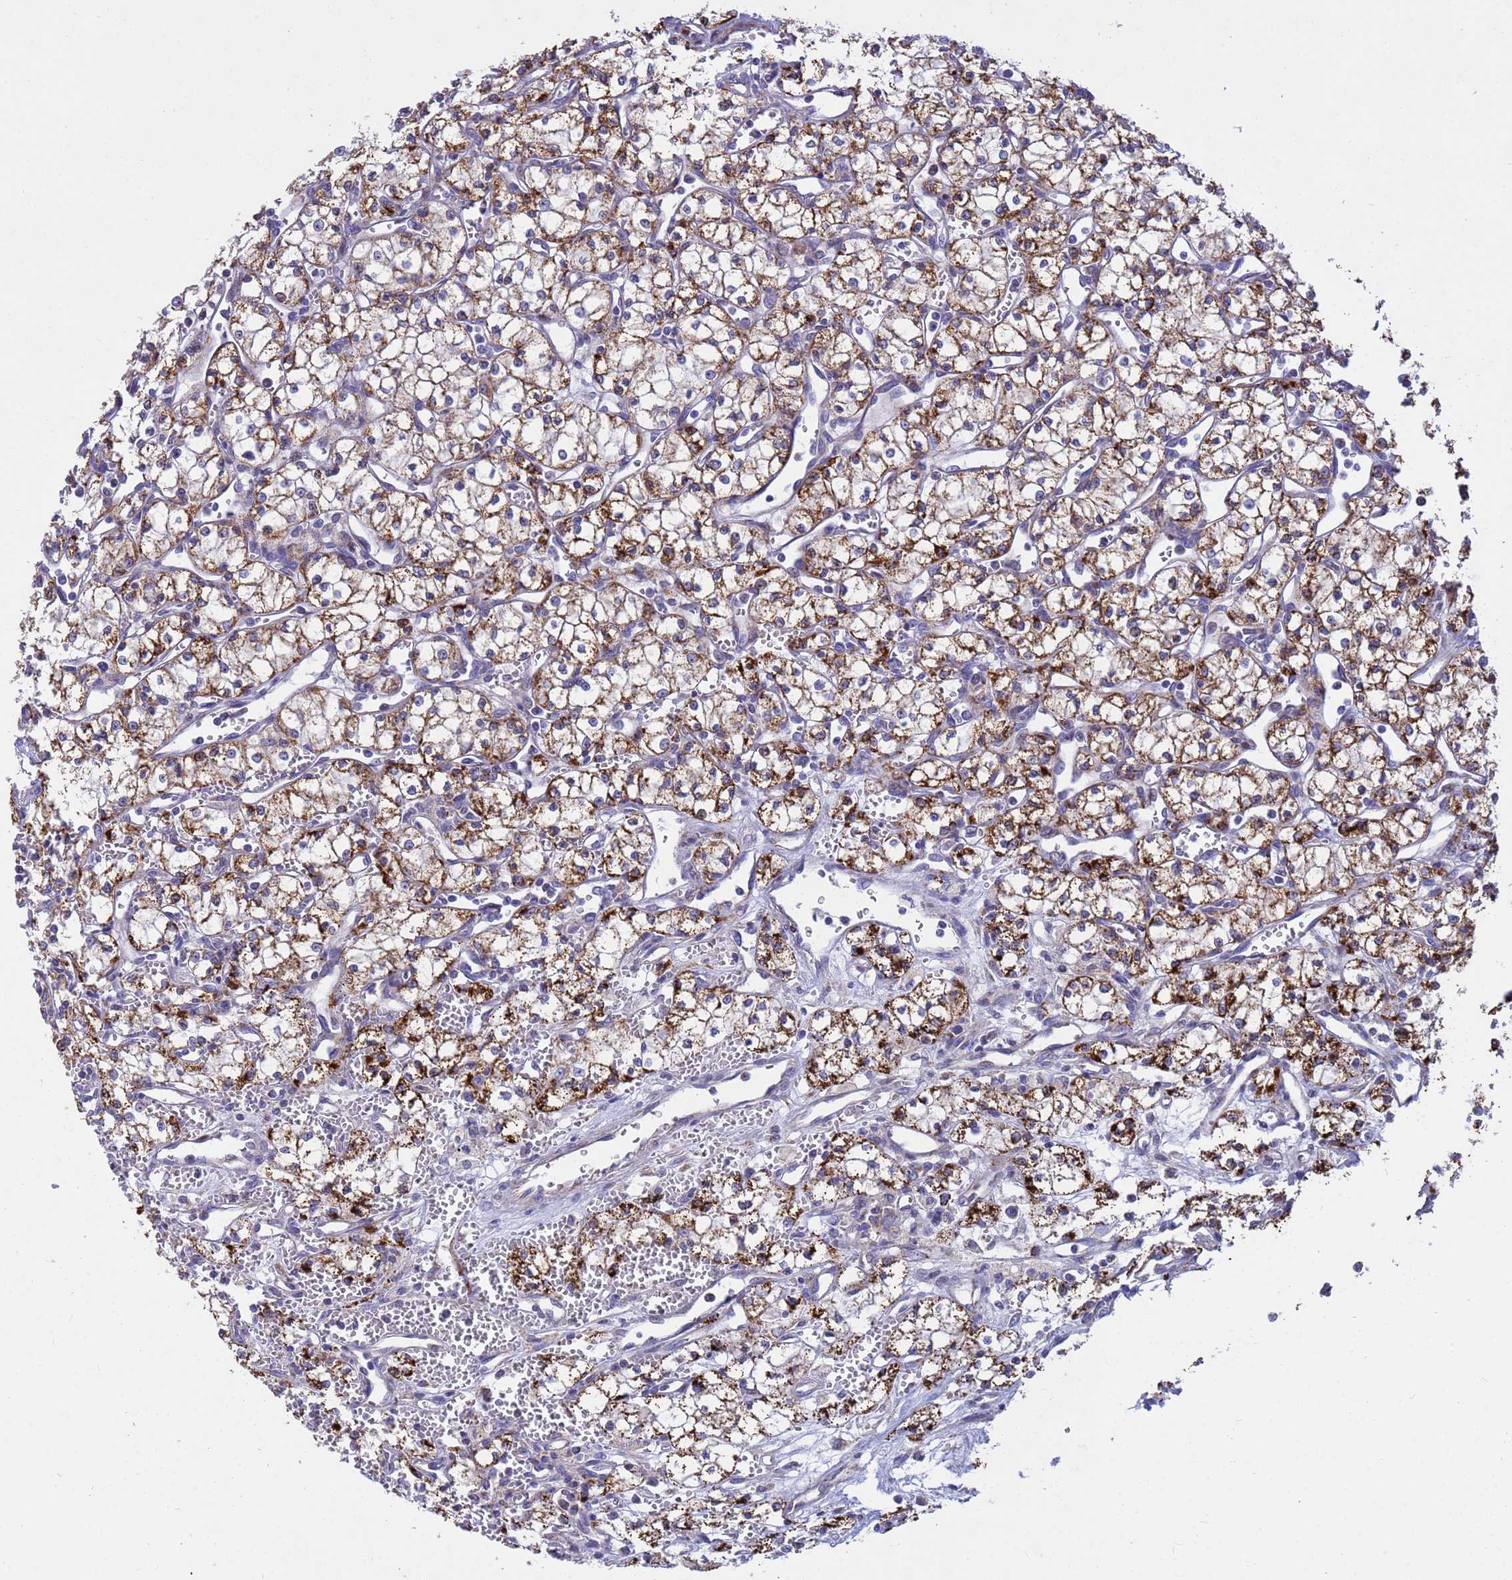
{"staining": {"intensity": "moderate", "quantity": ">75%", "location": "cytoplasmic/membranous"}, "tissue": "renal cancer", "cell_type": "Tumor cells", "image_type": "cancer", "snomed": [{"axis": "morphology", "description": "Adenocarcinoma, NOS"}, {"axis": "topography", "description": "Kidney"}], "caption": "Adenocarcinoma (renal) stained with IHC exhibits moderate cytoplasmic/membranous positivity in approximately >75% of tumor cells.", "gene": "TUBGCP3", "patient": {"sex": "male", "age": 59}}